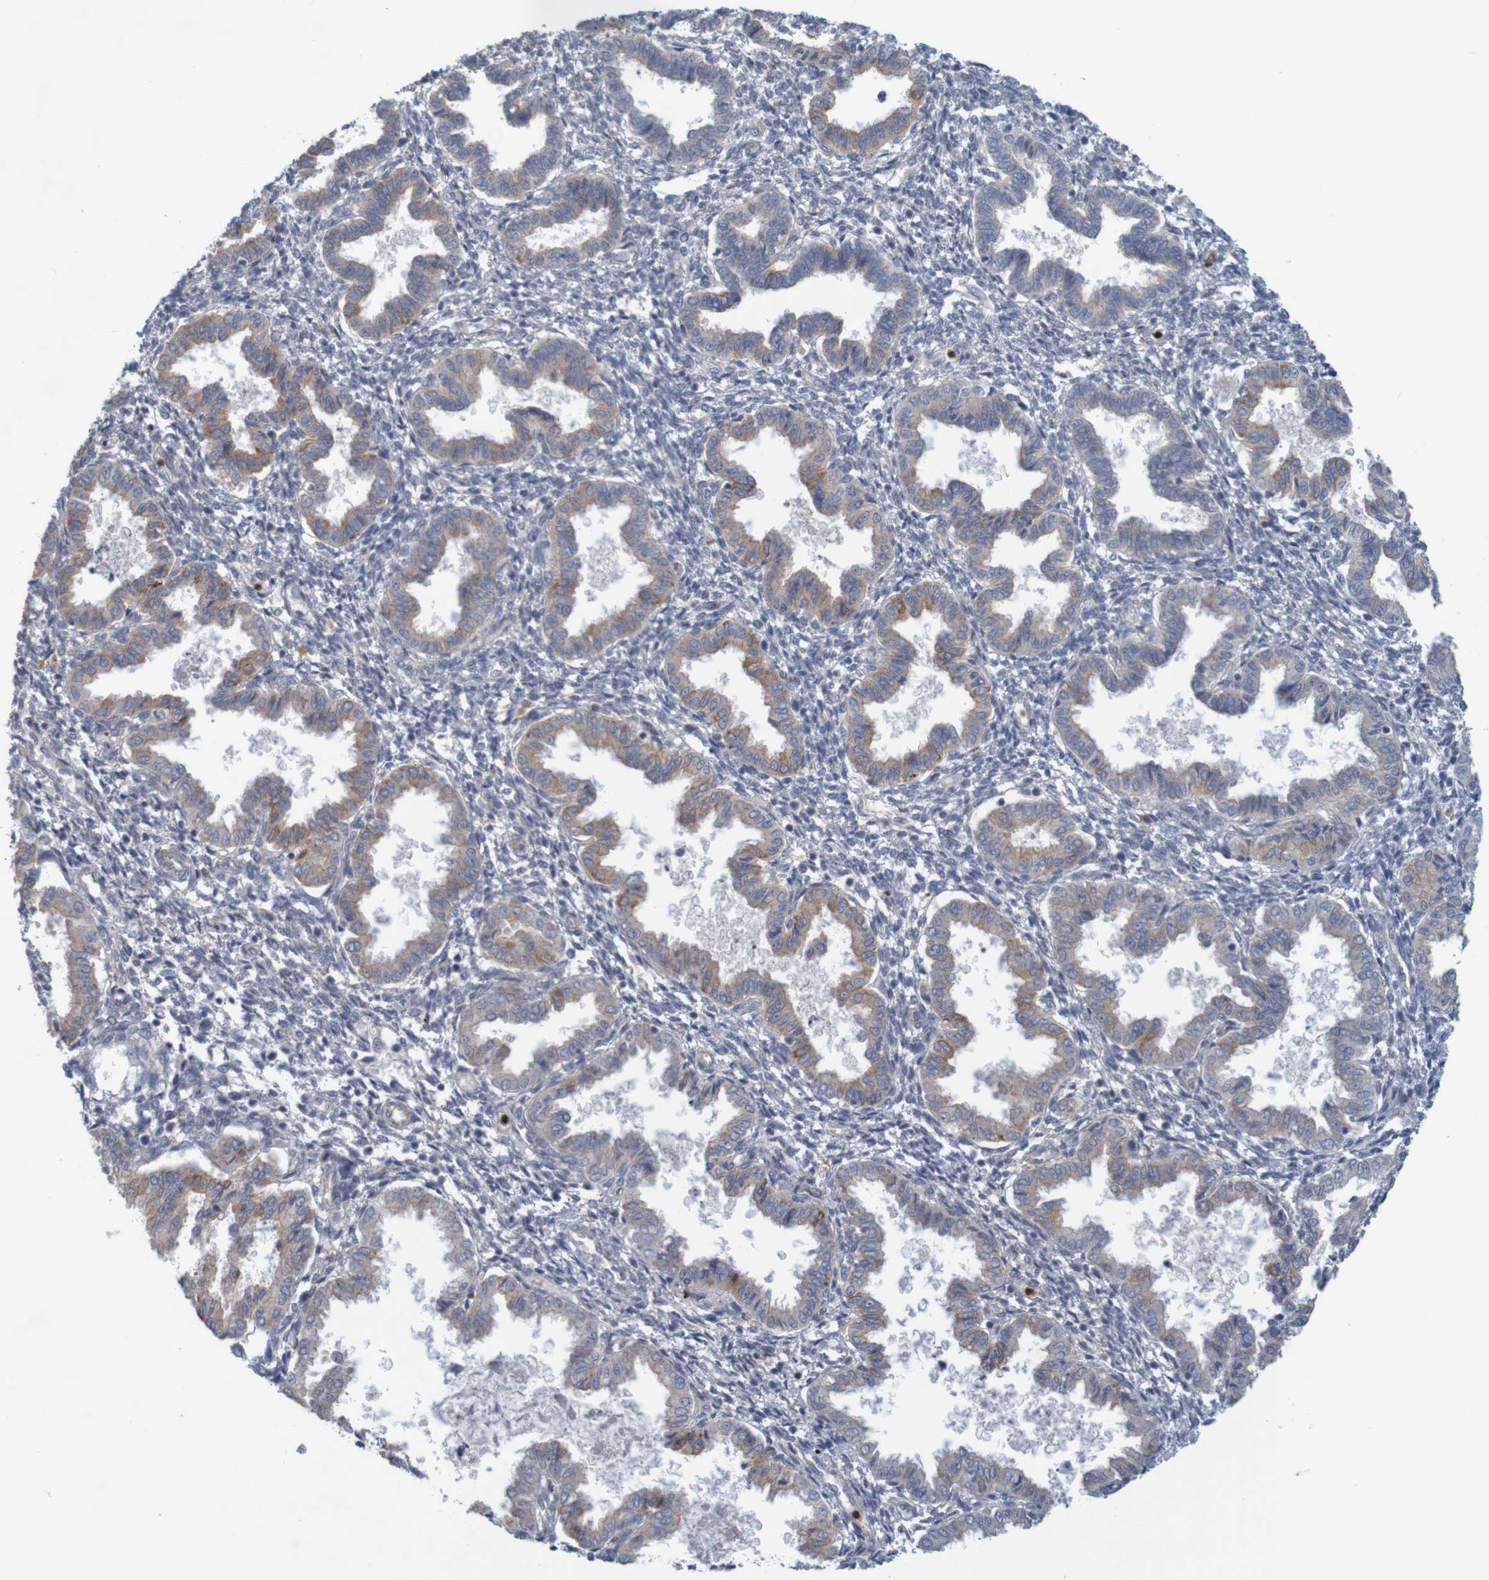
{"staining": {"intensity": "negative", "quantity": "none", "location": "none"}, "tissue": "endometrium", "cell_type": "Cells in endometrial stroma", "image_type": "normal", "snomed": [{"axis": "morphology", "description": "Normal tissue, NOS"}, {"axis": "topography", "description": "Endometrium"}], "caption": "This image is of normal endometrium stained with IHC to label a protein in brown with the nuclei are counter-stained blue. There is no expression in cells in endometrial stroma. (DAB immunohistochemistry, high magnification).", "gene": "KRT23", "patient": {"sex": "female", "age": 33}}